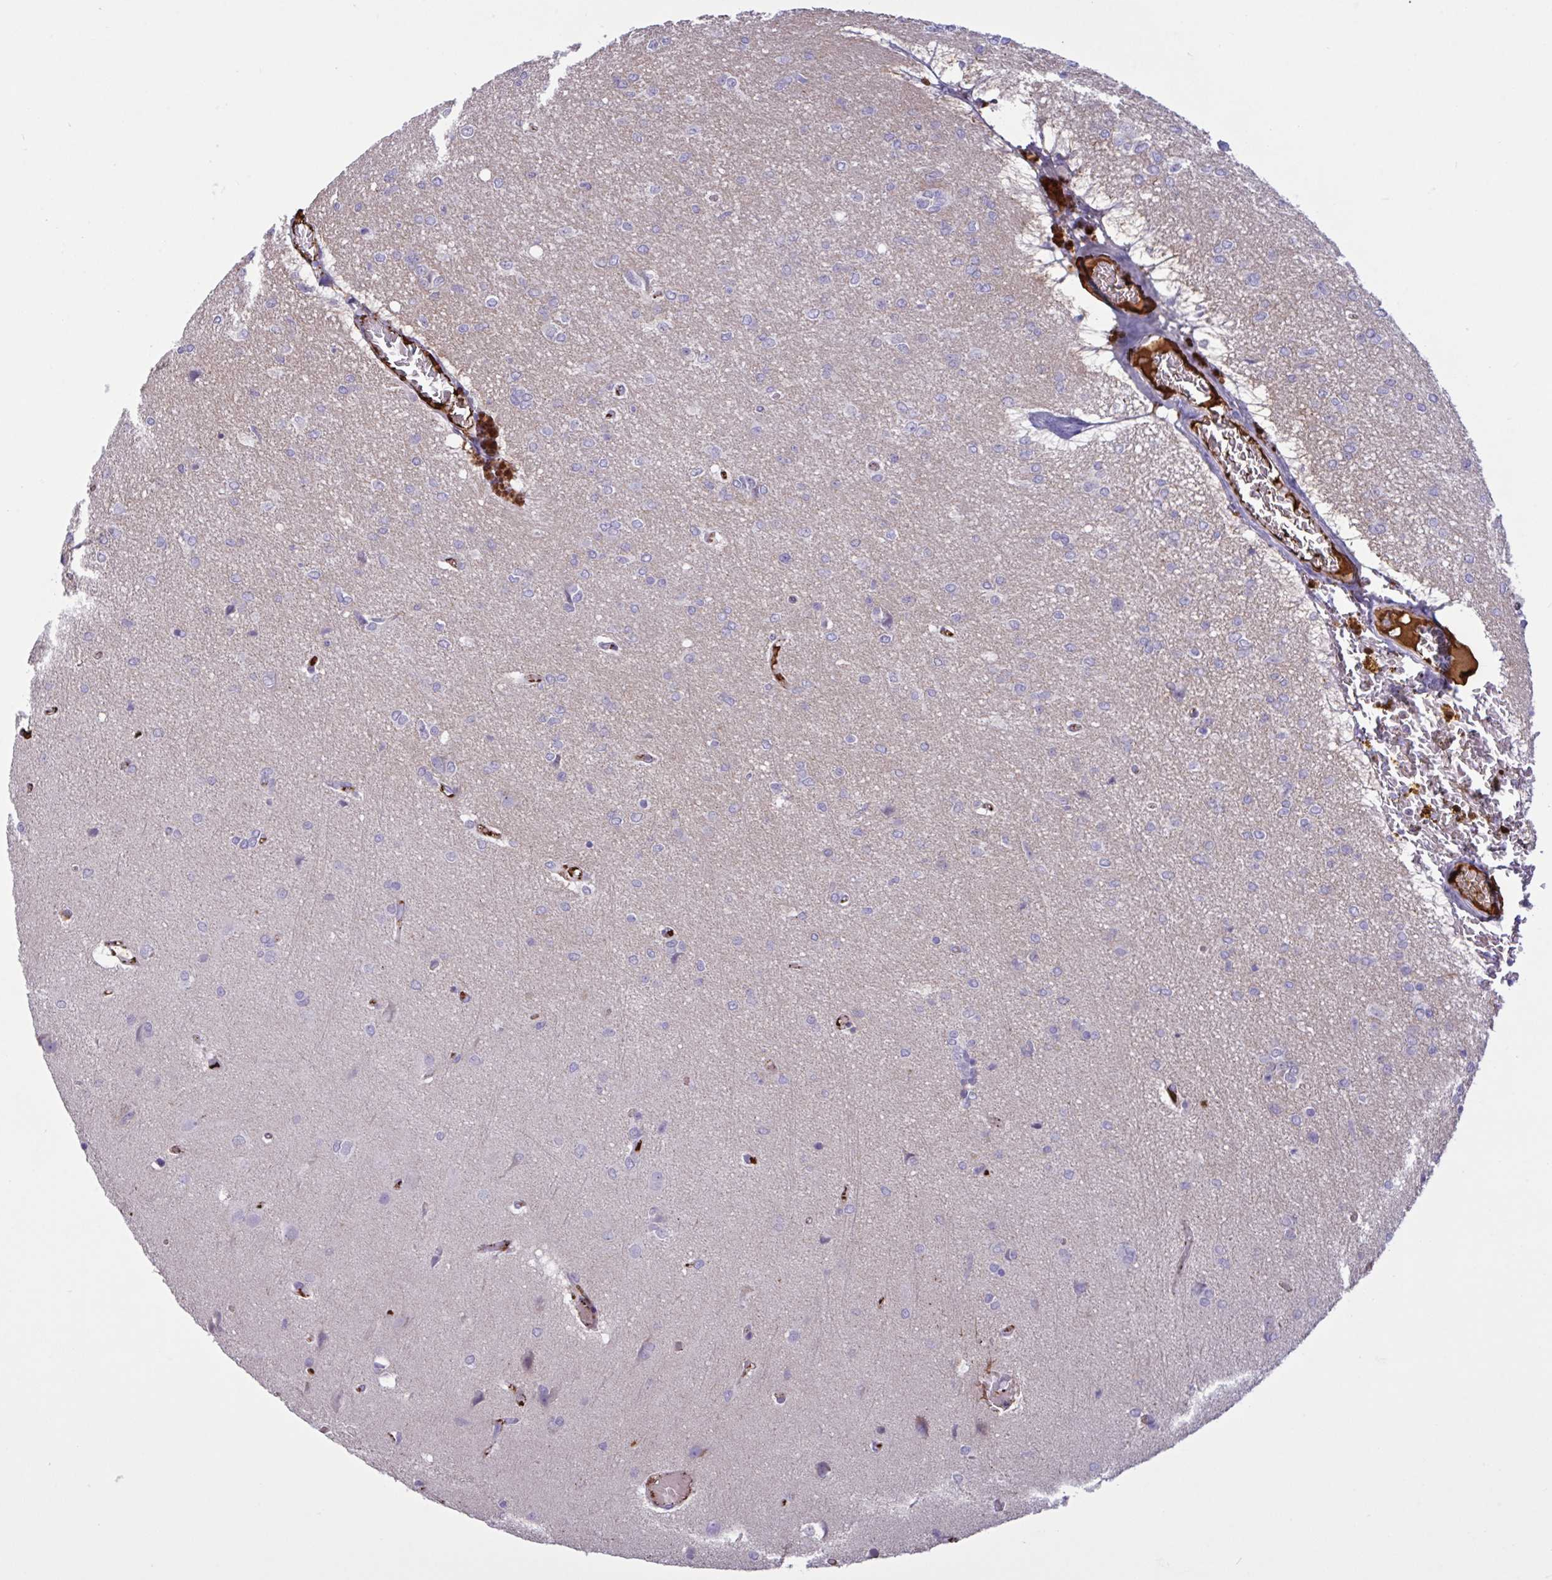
{"staining": {"intensity": "negative", "quantity": "none", "location": "none"}, "tissue": "glioma", "cell_type": "Tumor cells", "image_type": "cancer", "snomed": [{"axis": "morphology", "description": "Glioma, malignant, Low grade"}, {"axis": "topography", "description": "Brain"}], "caption": "This is an immunohistochemistry (IHC) histopathology image of human malignant glioma (low-grade). There is no expression in tumor cells.", "gene": "IL1R1", "patient": {"sex": "male", "age": 26}}